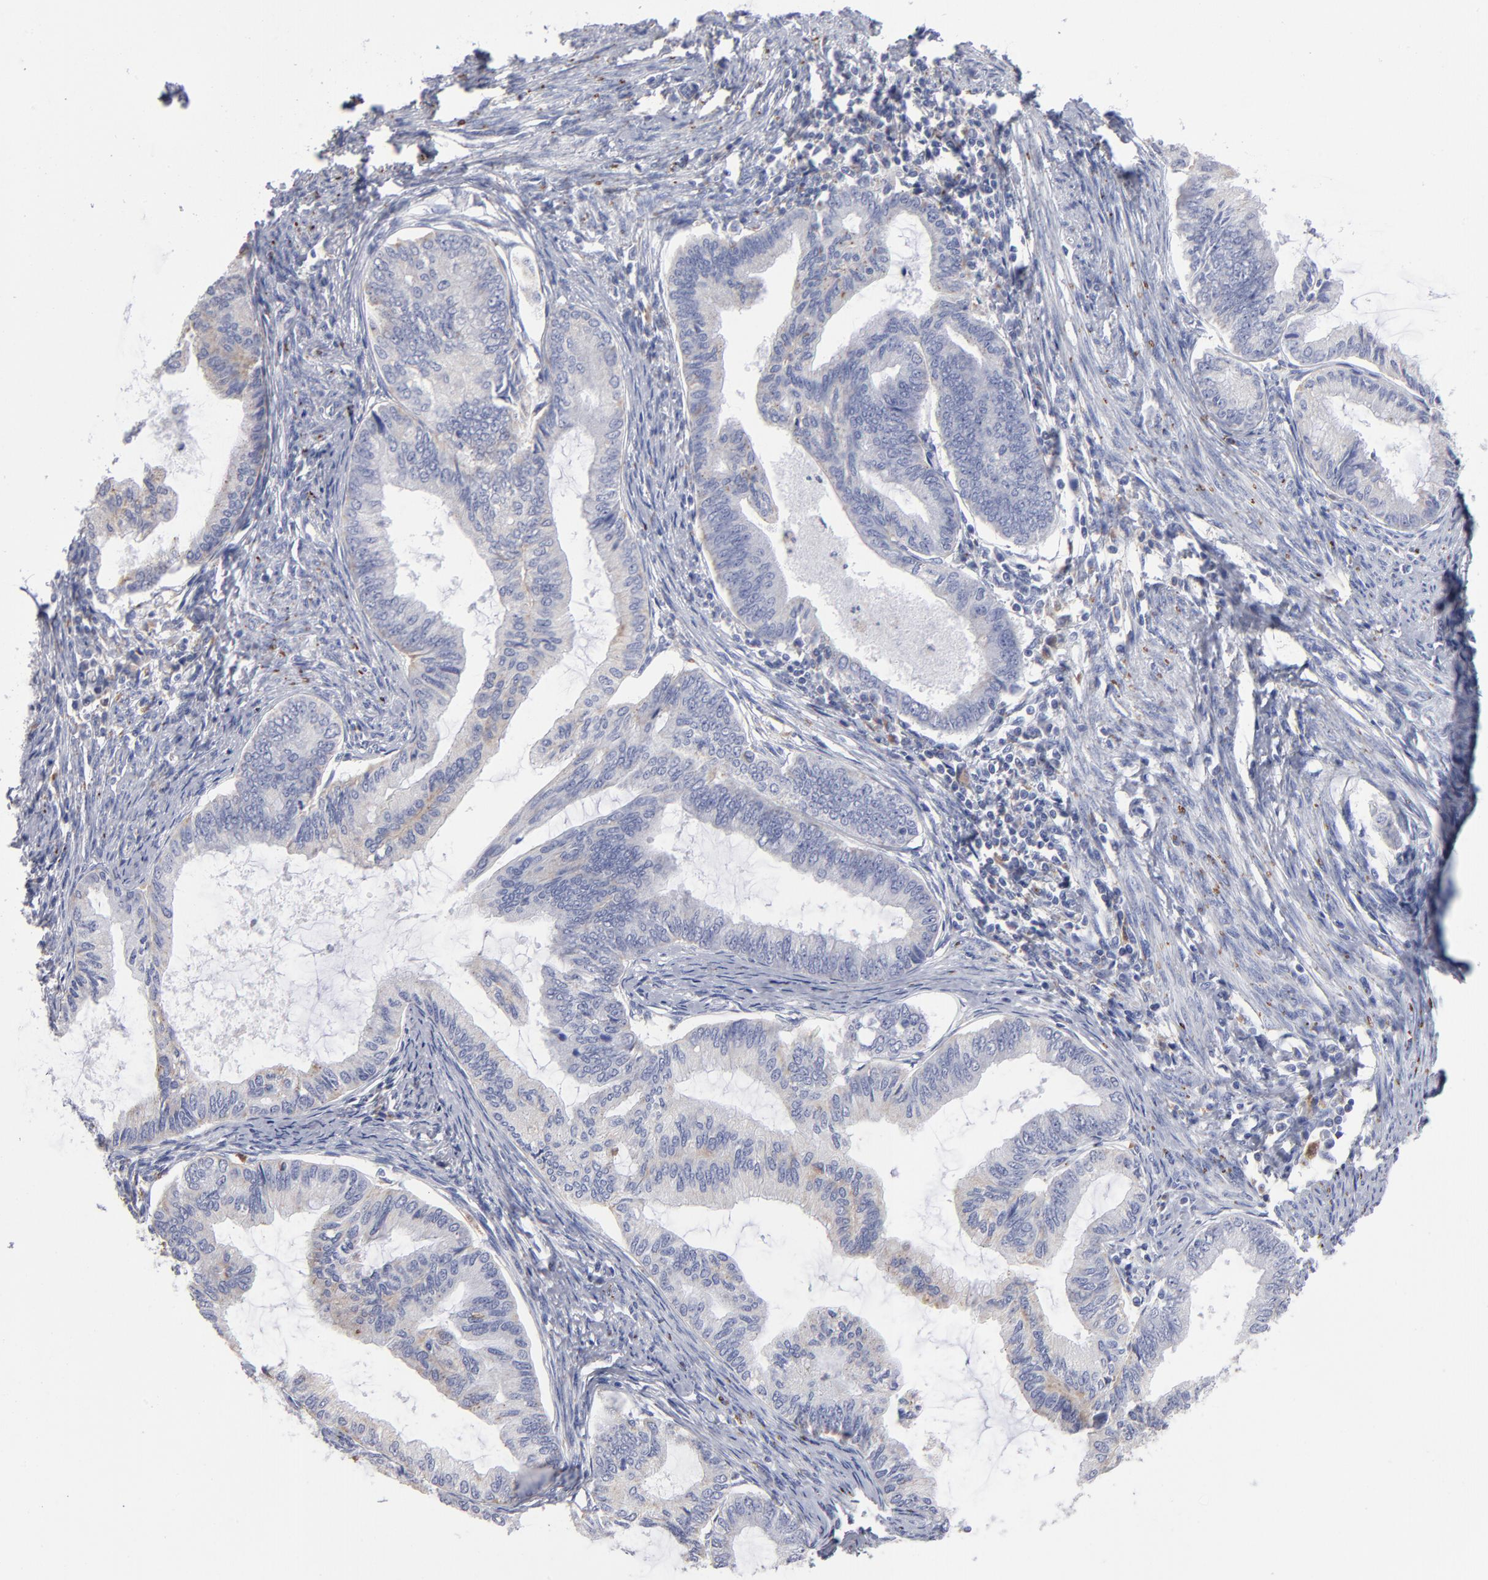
{"staining": {"intensity": "weak", "quantity": "<25%", "location": "cytoplasmic/membranous"}, "tissue": "endometrial cancer", "cell_type": "Tumor cells", "image_type": "cancer", "snomed": [{"axis": "morphology", "description": "Adenocarcinoma, NOS"}, {"axis": "topography", "description": "Endometrium"}], "caption": "IHC micrograph of endometrial cancer (adenocarcinoma) stained for a protein (brown), which reveals no expression in tumor cells. (DAB immunohistochemistry (IHC), high magnification).", "gene": "RRAGB", "patient": {"sex": "female", "age": 86}}